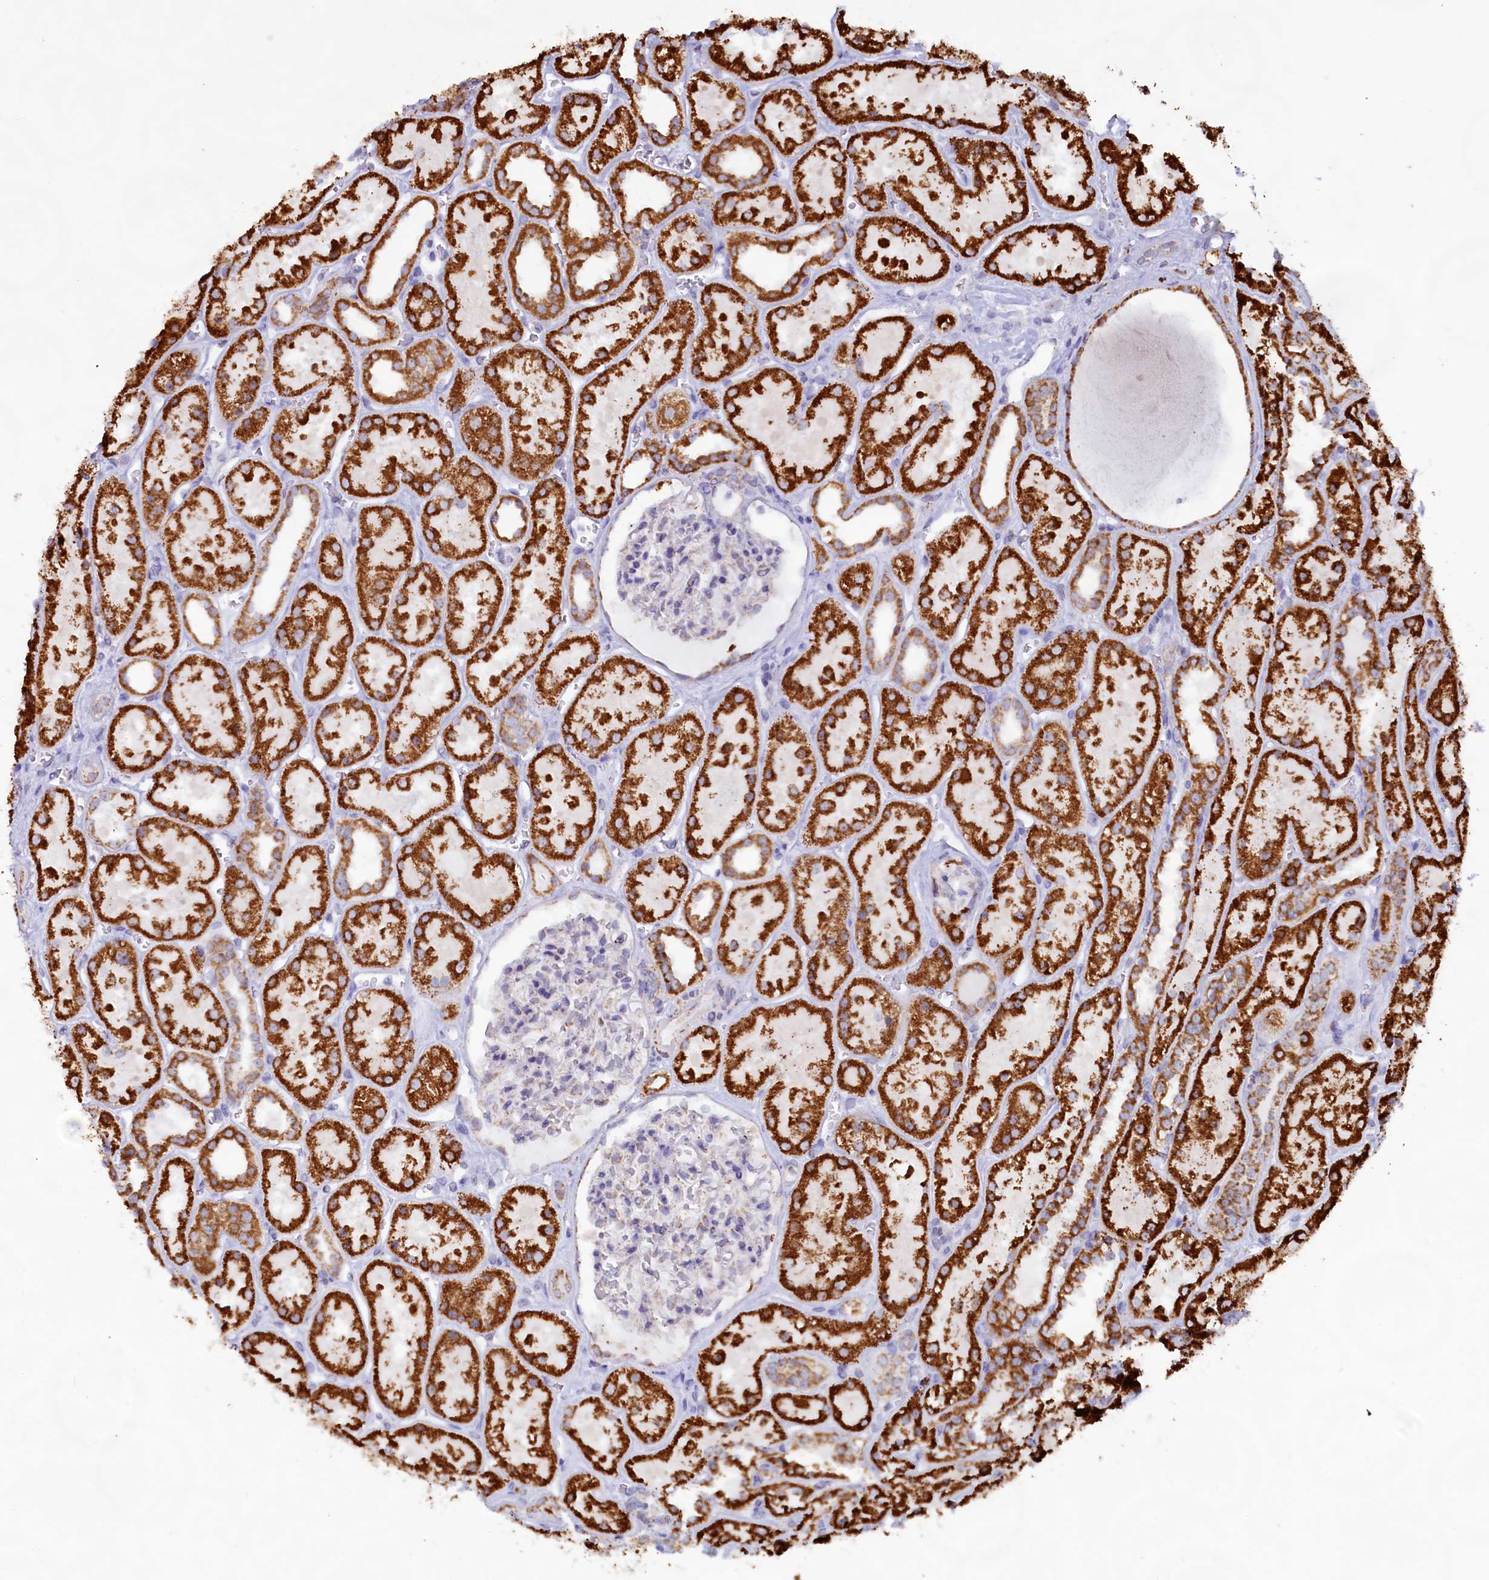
{"staining": {"intensity": "moderate", "quantity": "<25%", "location": "cytoplasmic/membranous"}, "tissue": "kidney", "cell_type": "Cells in glomeruli", "image_type": "normal", "snomed": [{"axis": "morphology", "description": "Normal tissue, NOS"}, {"axis": "topography", "description": "Kidney"}], "caption": "Kidney stained for a protein (brown) demonstrates moderate cytoplasmic/membranous positive positivity in about <25% of cells in glomeruli.", "gene": "C1D", "patient": {"sex": "female", "age": 41}}